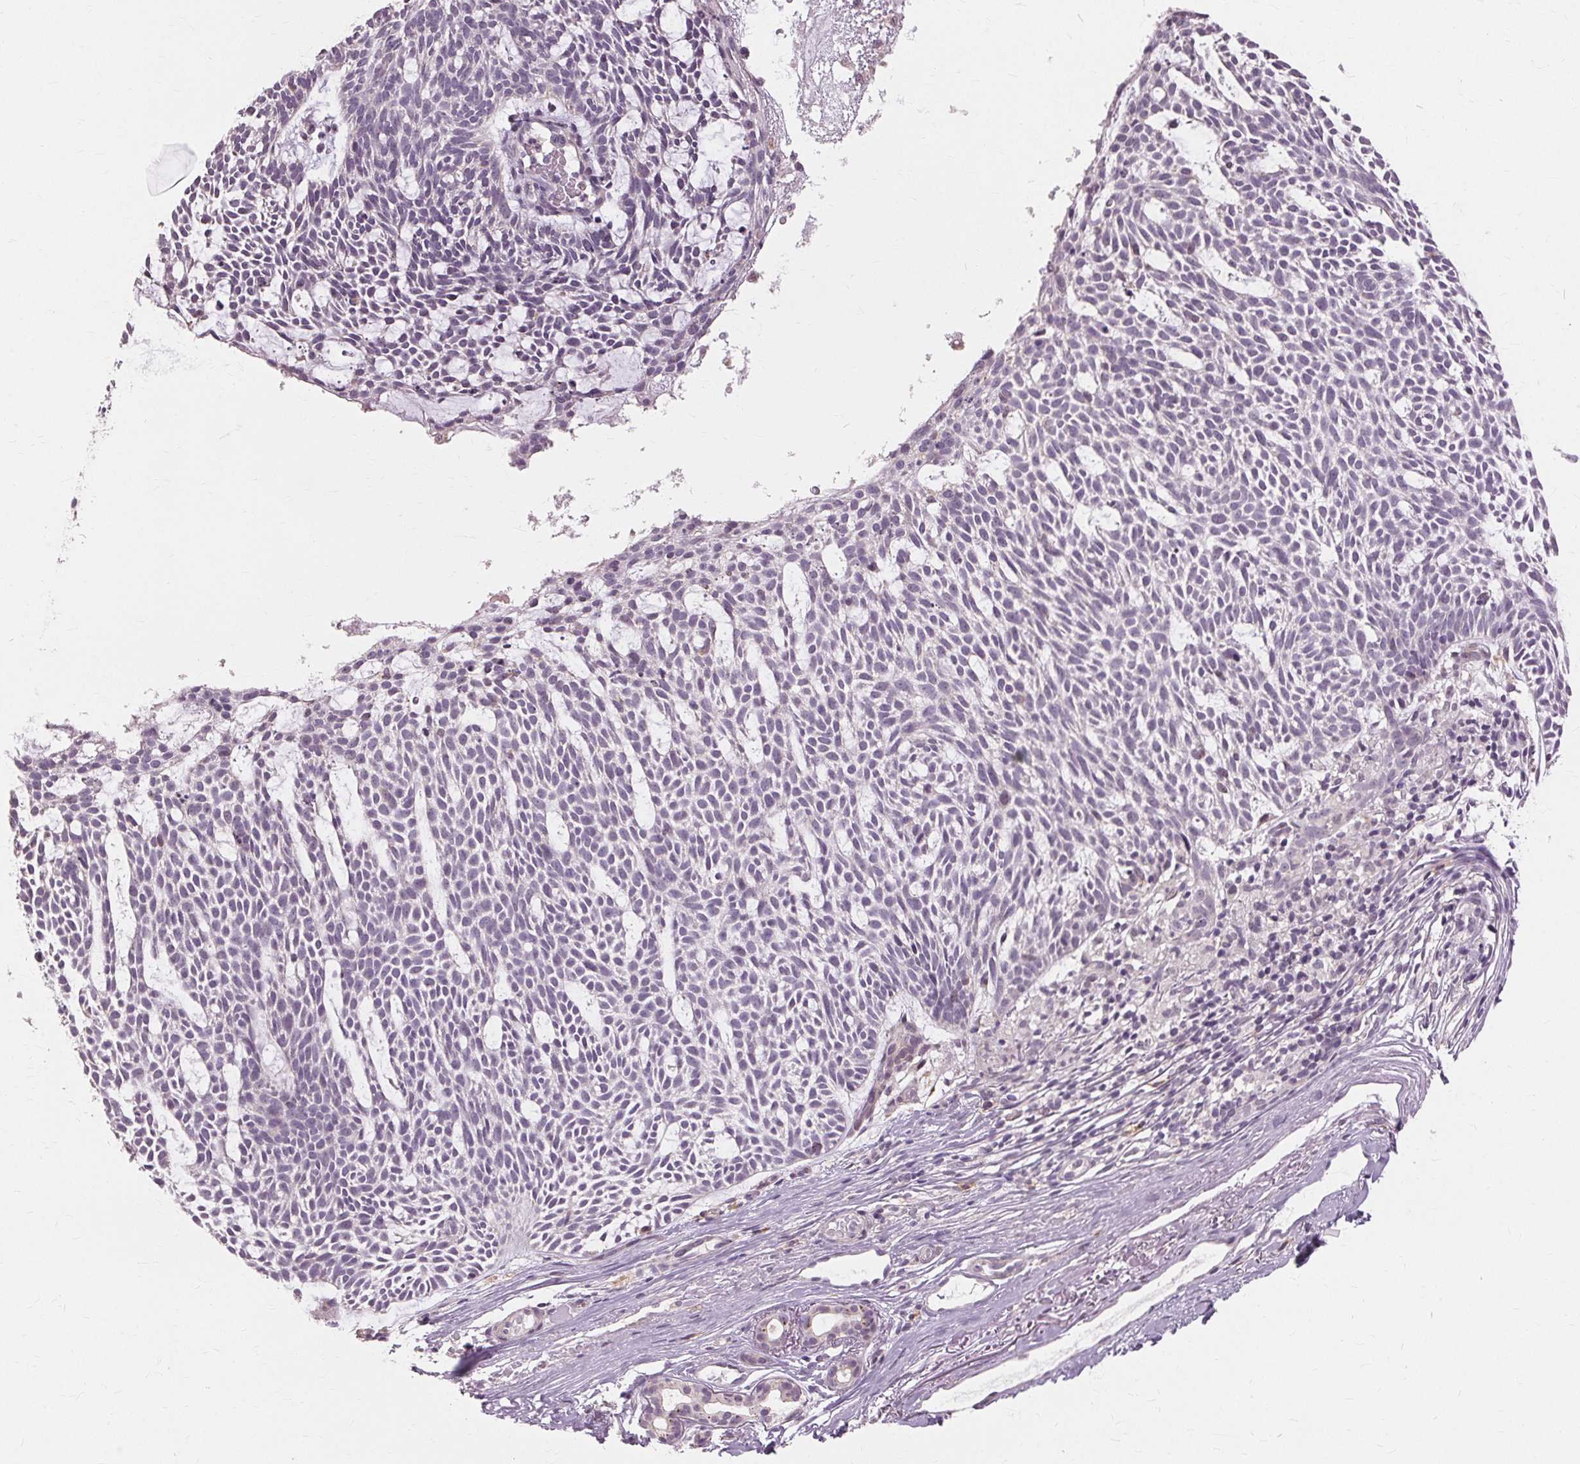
{"staining": {"intensity": "negative", "quantity": "none", "location": "none"}, "tissue": "skin cancer", "cell_type": "Tumor cells", "image_type": "cancer", "snomed": [{"axis": "morphology", "description": "Basal cell carcinoma"}, {"axis": "topography", "description": "Skin"}], "caption": "Immunohistochemistry (IHC) micrograph of neoplastic tissue: skin basal cell carcinoma stained with DAB (3,3'-diaminobenzidine) demonstrates no significant protein expression in tumor cells.", "gene": "SIGLEC6", "patient": {"sex": "male", "age": 83}}